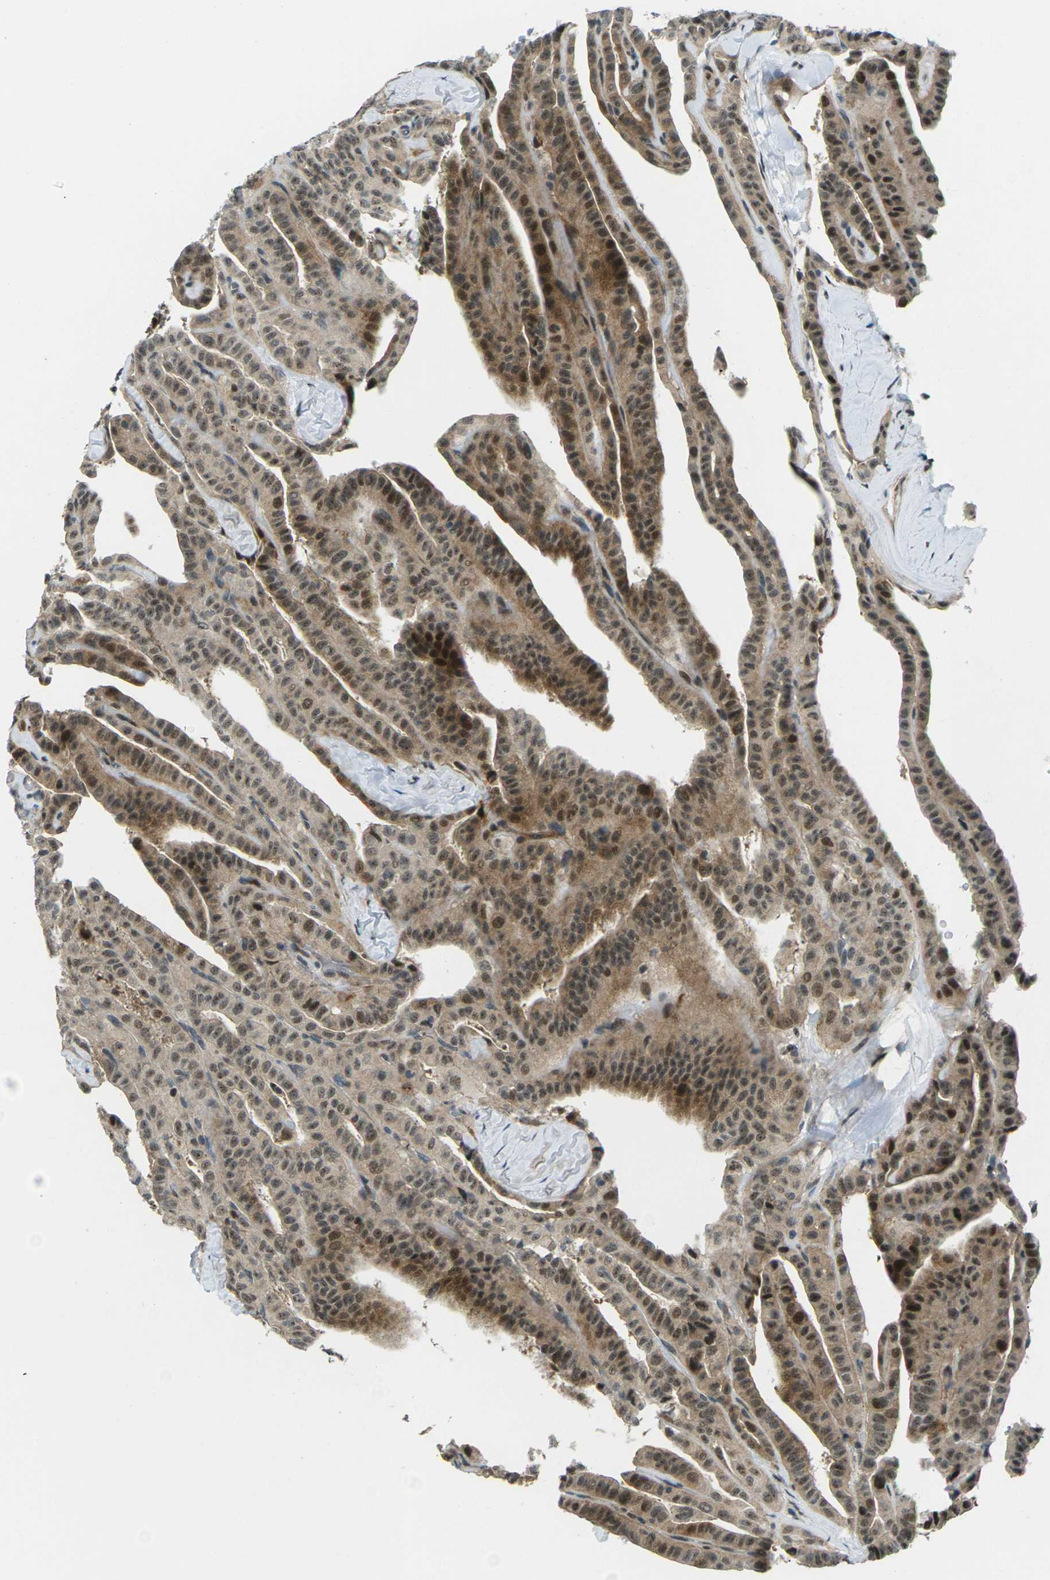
{"staining": {"intensity": "moderate", "quantity": ">75%", "location": "cytoplasmic/membranous,nuclear"}, "tissue": "thyroid cancer", "cell_type": "Tumor cells", "image_type": "cancer", "snomed": [{"axis": "morphology", "description": "Papillary adenocarcinoma, NOS"}, {"axis": "topography", "description": "Thyroid gland"}], "caption": "This photomicrograph displays immunohistochemistry staining of thyroid papillary adenocarcinoma, with medium moderate cytoplasmic/membranous and nuclear staining in about >75% of tumor cells.", "gene": "UBE2S", "patient": {"sex": "male", "age": 77}}